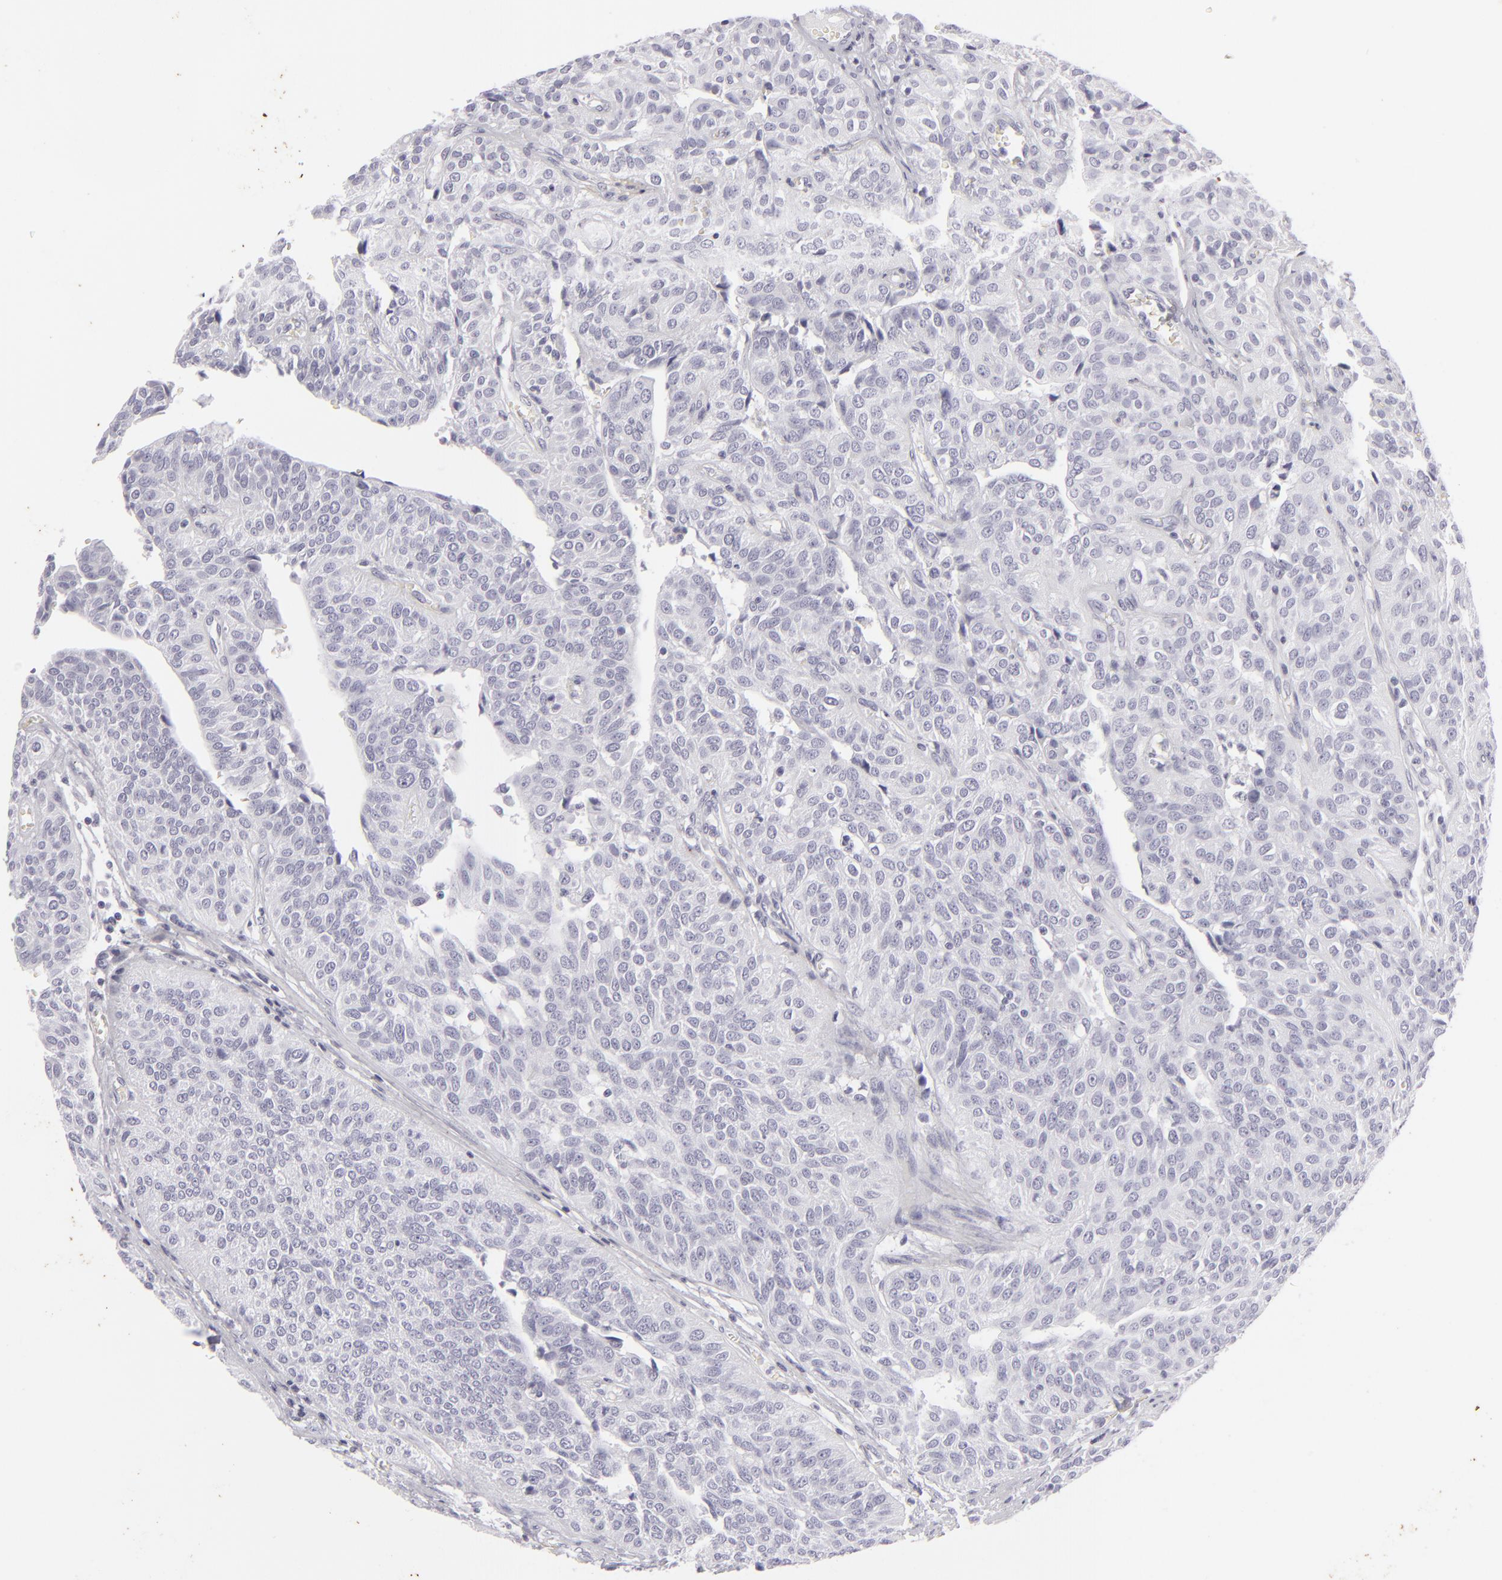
{"staining": {"intensity": "negative", "quantity": "none", "location": "none"}, "tissue": "urothelial cancer", "cell_type": "Tumor cells", "image_type": "cancer", "snomed": [{"axis": "morphology", "description": "Urothelial carcinoma, High grade"}, {"axis": "topography", "description": "Urinary bladder"}], "caption": "Urothelial cancer was stained to show a protein in brown. There is no significant staining in tumor cells.", "gene": "KRT1", "patient": {"sex": "male", "age": 56}}